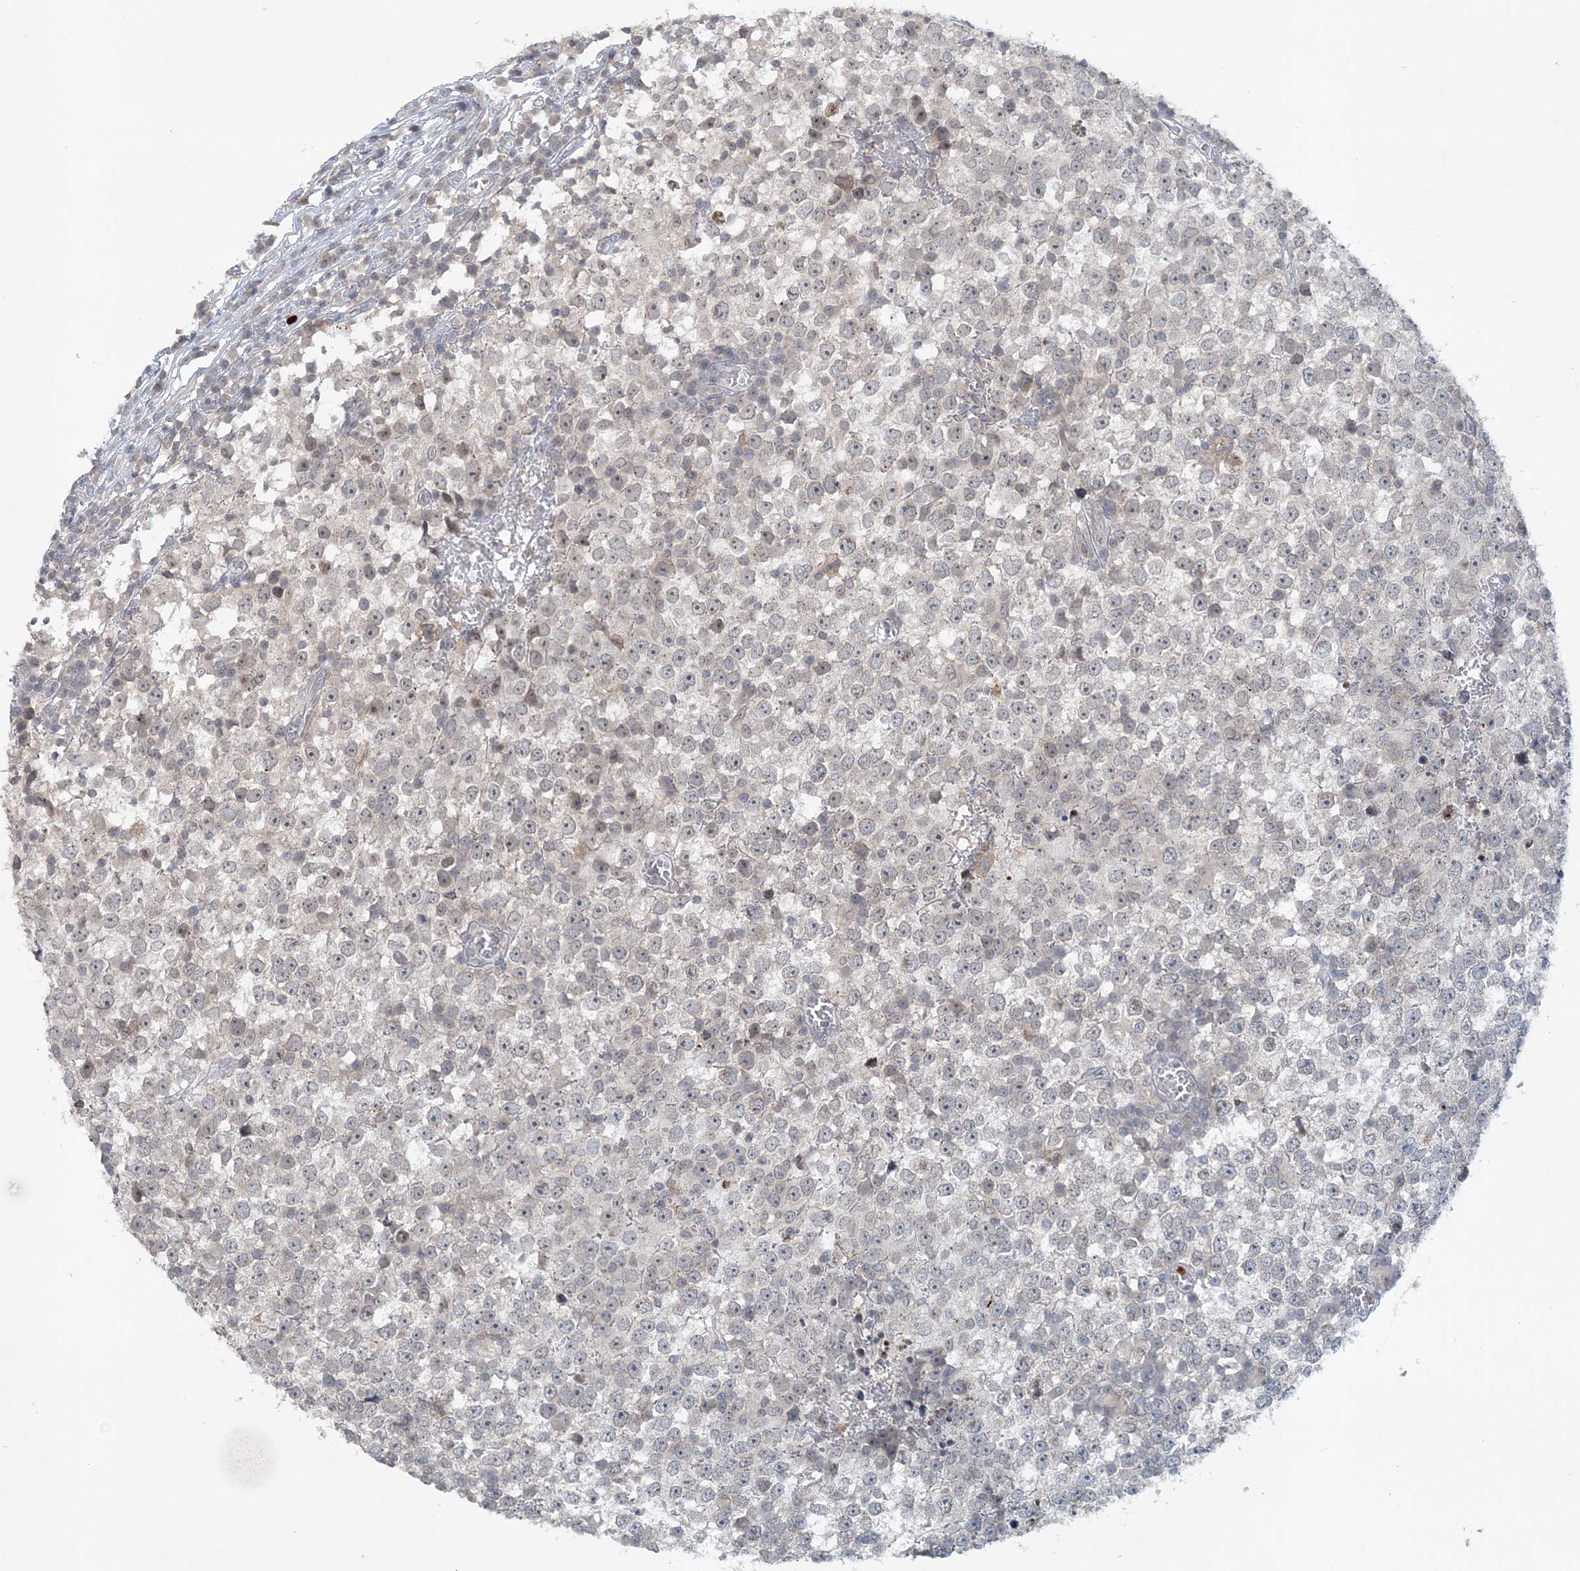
{"staining": {"intensity": "negative", "quantity": "none", "location": "none"}, "tissue": "testis cancer", "cell_type": "Tumor cells", "image_type": "cancer", "snomed": [{"axis": "morphology", "description": "Seminoma, NOS"}, {"axis": "topography", "description": "Testis"}], "caption": "Tumor cells show no significant positivity in testis cancer.", "gene": "NUP54", "patient": {"sex": "male", "age": 65}}